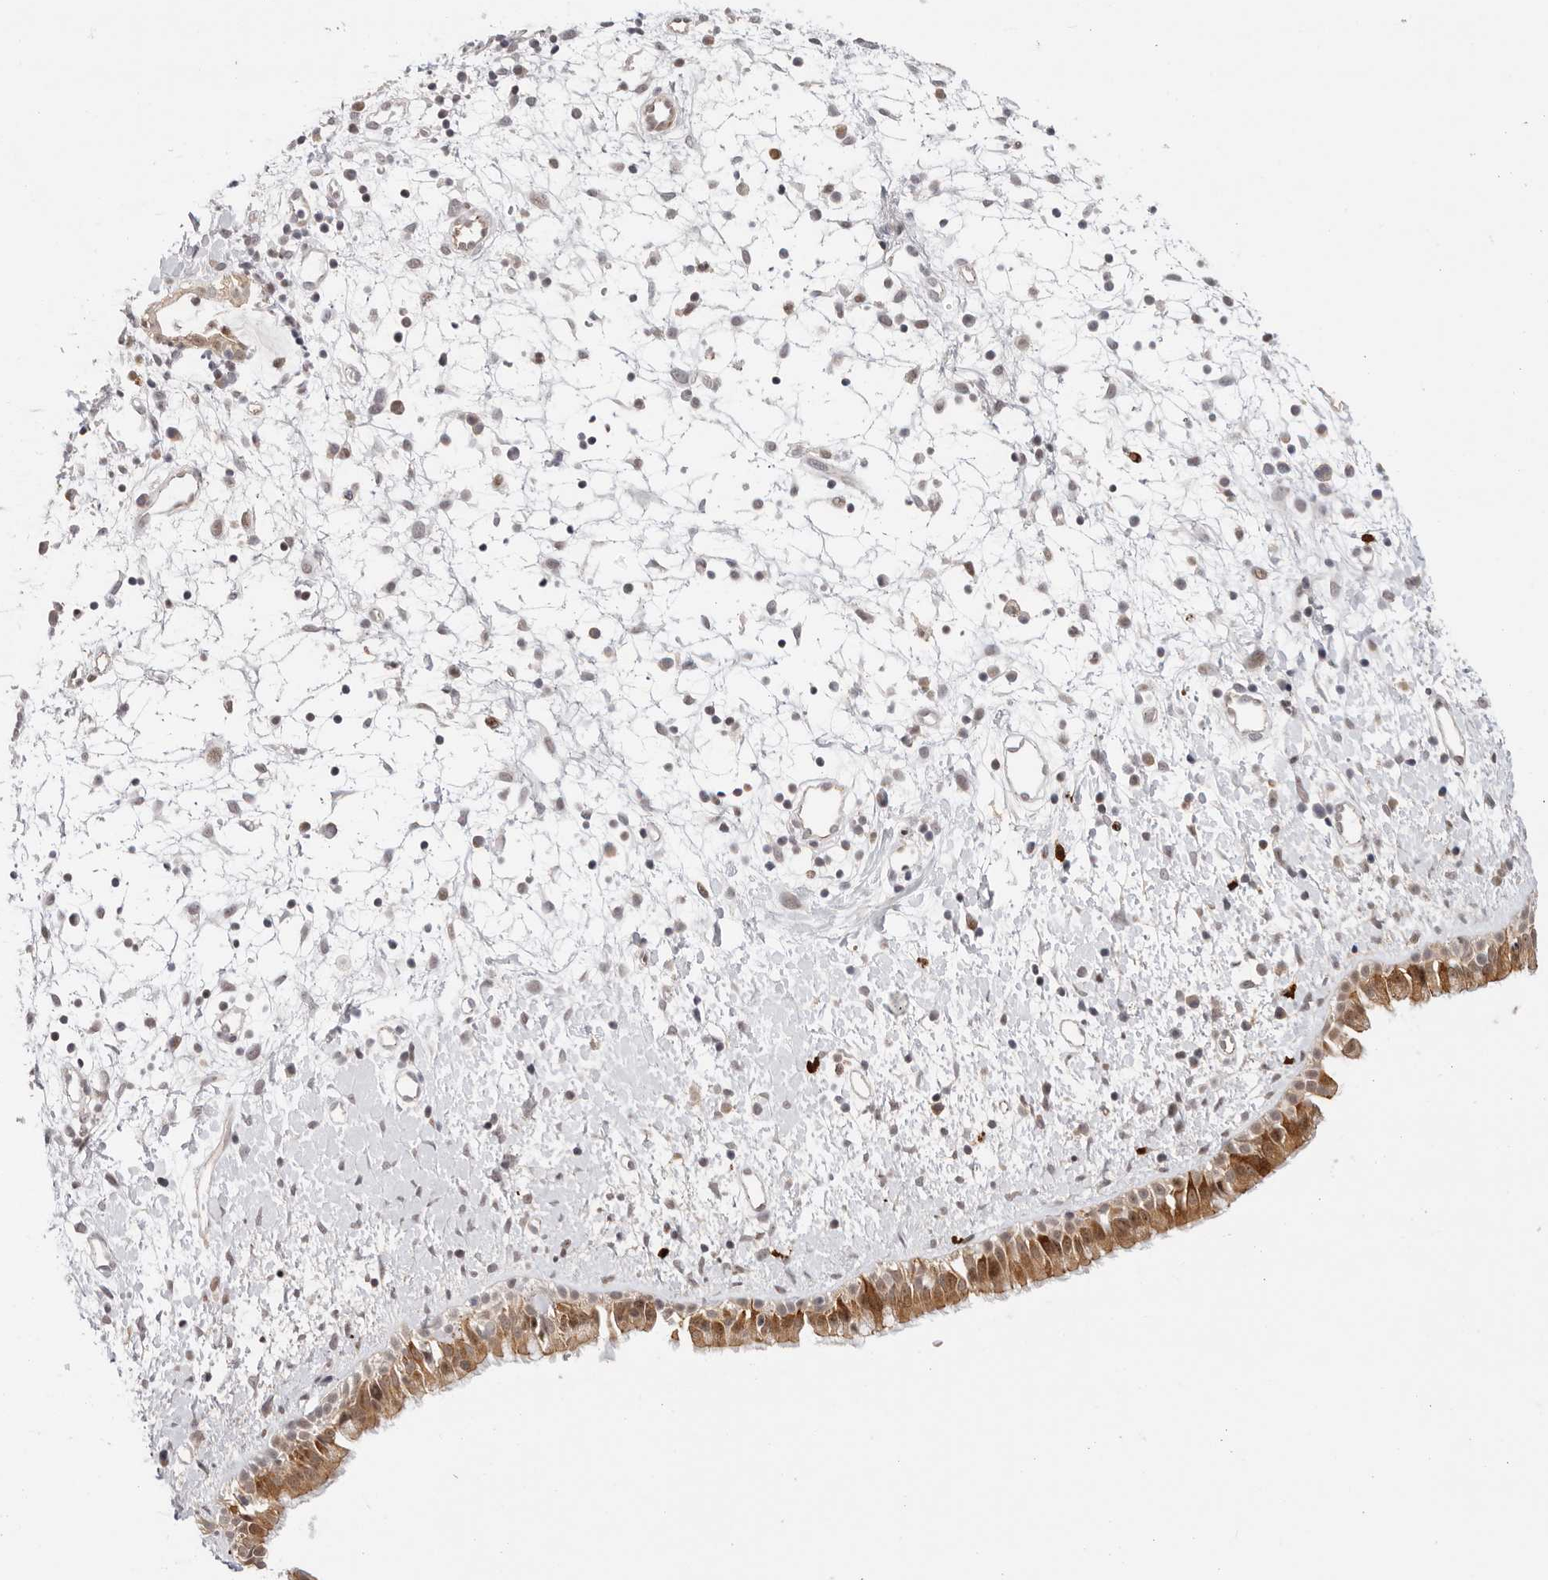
{"staining": {"intensity": "moderate", "quantity": ">75%", "location": "cytoplasmic/membranous"}, "tissue": "nasopharynx", "cell_type": "Respiratory epithelial cells", "image_type": "normal", "snomed": [{"axis": "morphology", "description": "Normal tissue, NOS"}, {"axis": "topography", "description": "Nasopharynx"}], "caption": "Immunohistochemical staining of benign nasopharynx shows medium levels of moderate cytoplasmic/membranous staining in approximately >75% of respiratory epithelial cells.", "gene": "AFDN", "patient": {"sex": "male", "age": 22}}